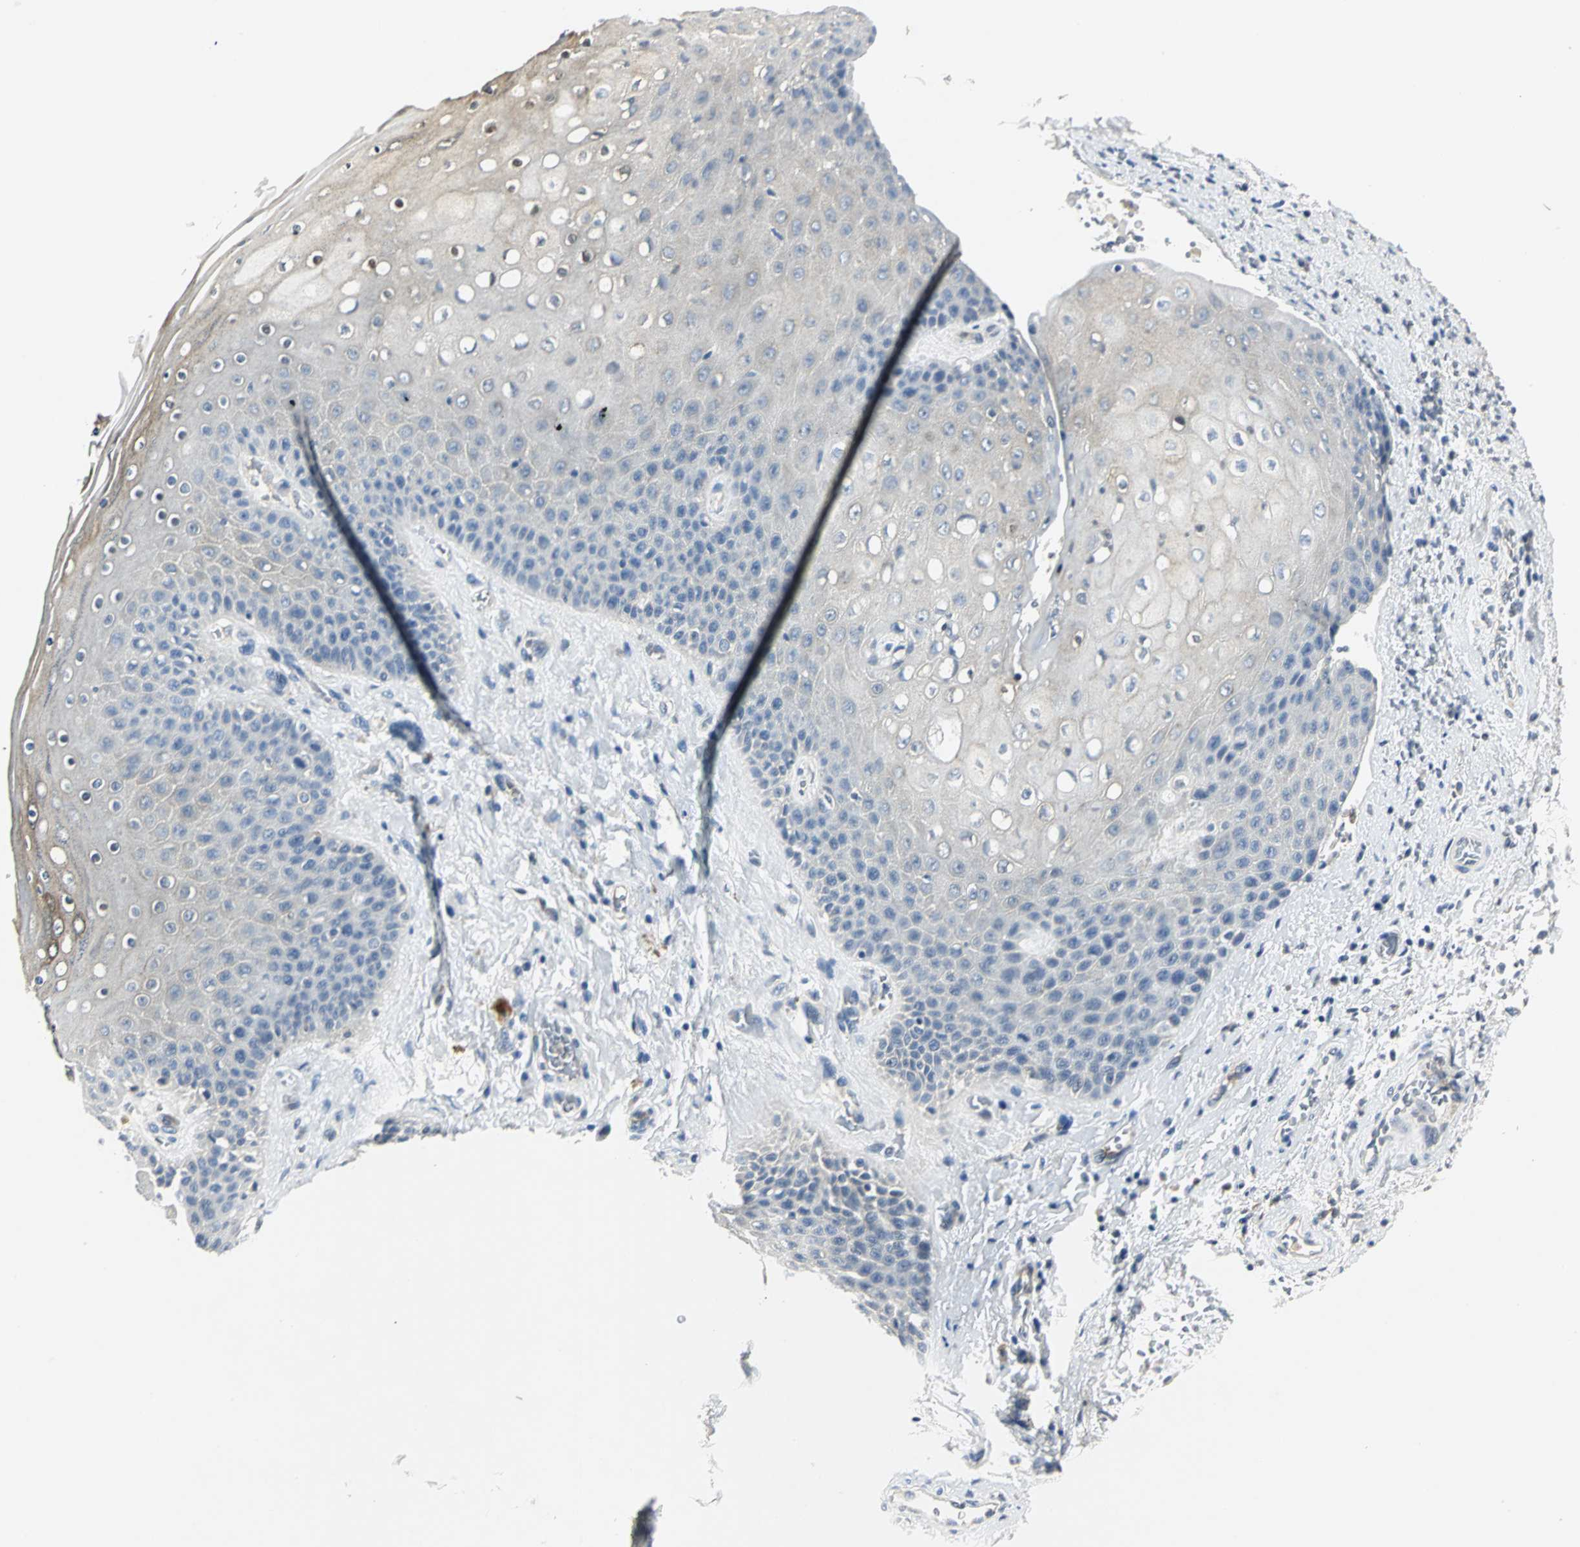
{"staining": {"intensity": "weak", "quantity": "<25%", "location": "cytoplasmic/membranous"}, "tissue": "skin", "cell_type": "Epidermal cells", "image_type": "normal", "snomed": [{"axis": "morphology", "description": "Normal tissue, NOS"}, {"axis": "topography", "description": "Anal"}], "caption": "DAB (3,3'-diaminobenzidine) immunohistochemical staining of benign human skin displays no significant staining in epidermal cells. The staining was performed using DAB to visualize the protein expression in brown, while the nuclei were stained in blue with hematoxylin (Magnification: 20x).", "gene": "RIPOR1", "patient": {"sex": "female", "age": 46}}